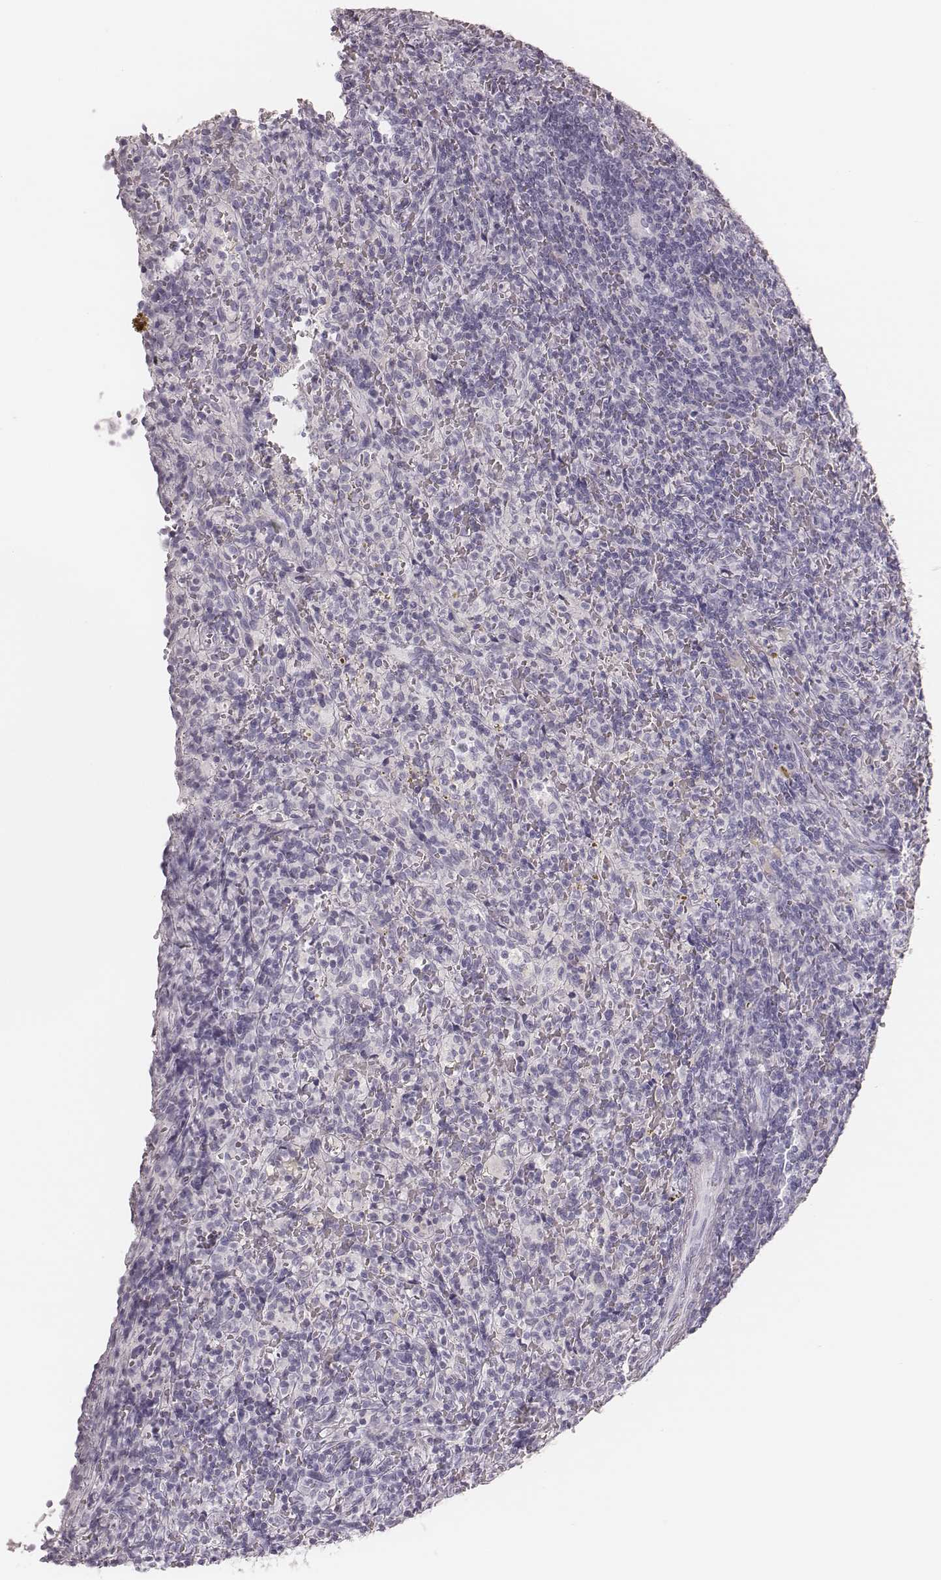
{"staining": {"intensity": "negative", "quantity": "none", "location": "none"}, "tissue": "lymphoma", "cell_type": "Tumor cells", "image_type": "cancer", "snomed": [{"axis": "morphology", "description": "Malignant lymphoma, non-Hodgkin's type, Low grade"}, {"axis": "topography", "description": "Spleen"}], "caption": "Lymphoma stained for a protein using immunohistochemistry (IHC) exhibits no staining tumor cells.", "gene": "MSX1", "patient": {"sex": "female", "age": 70}}